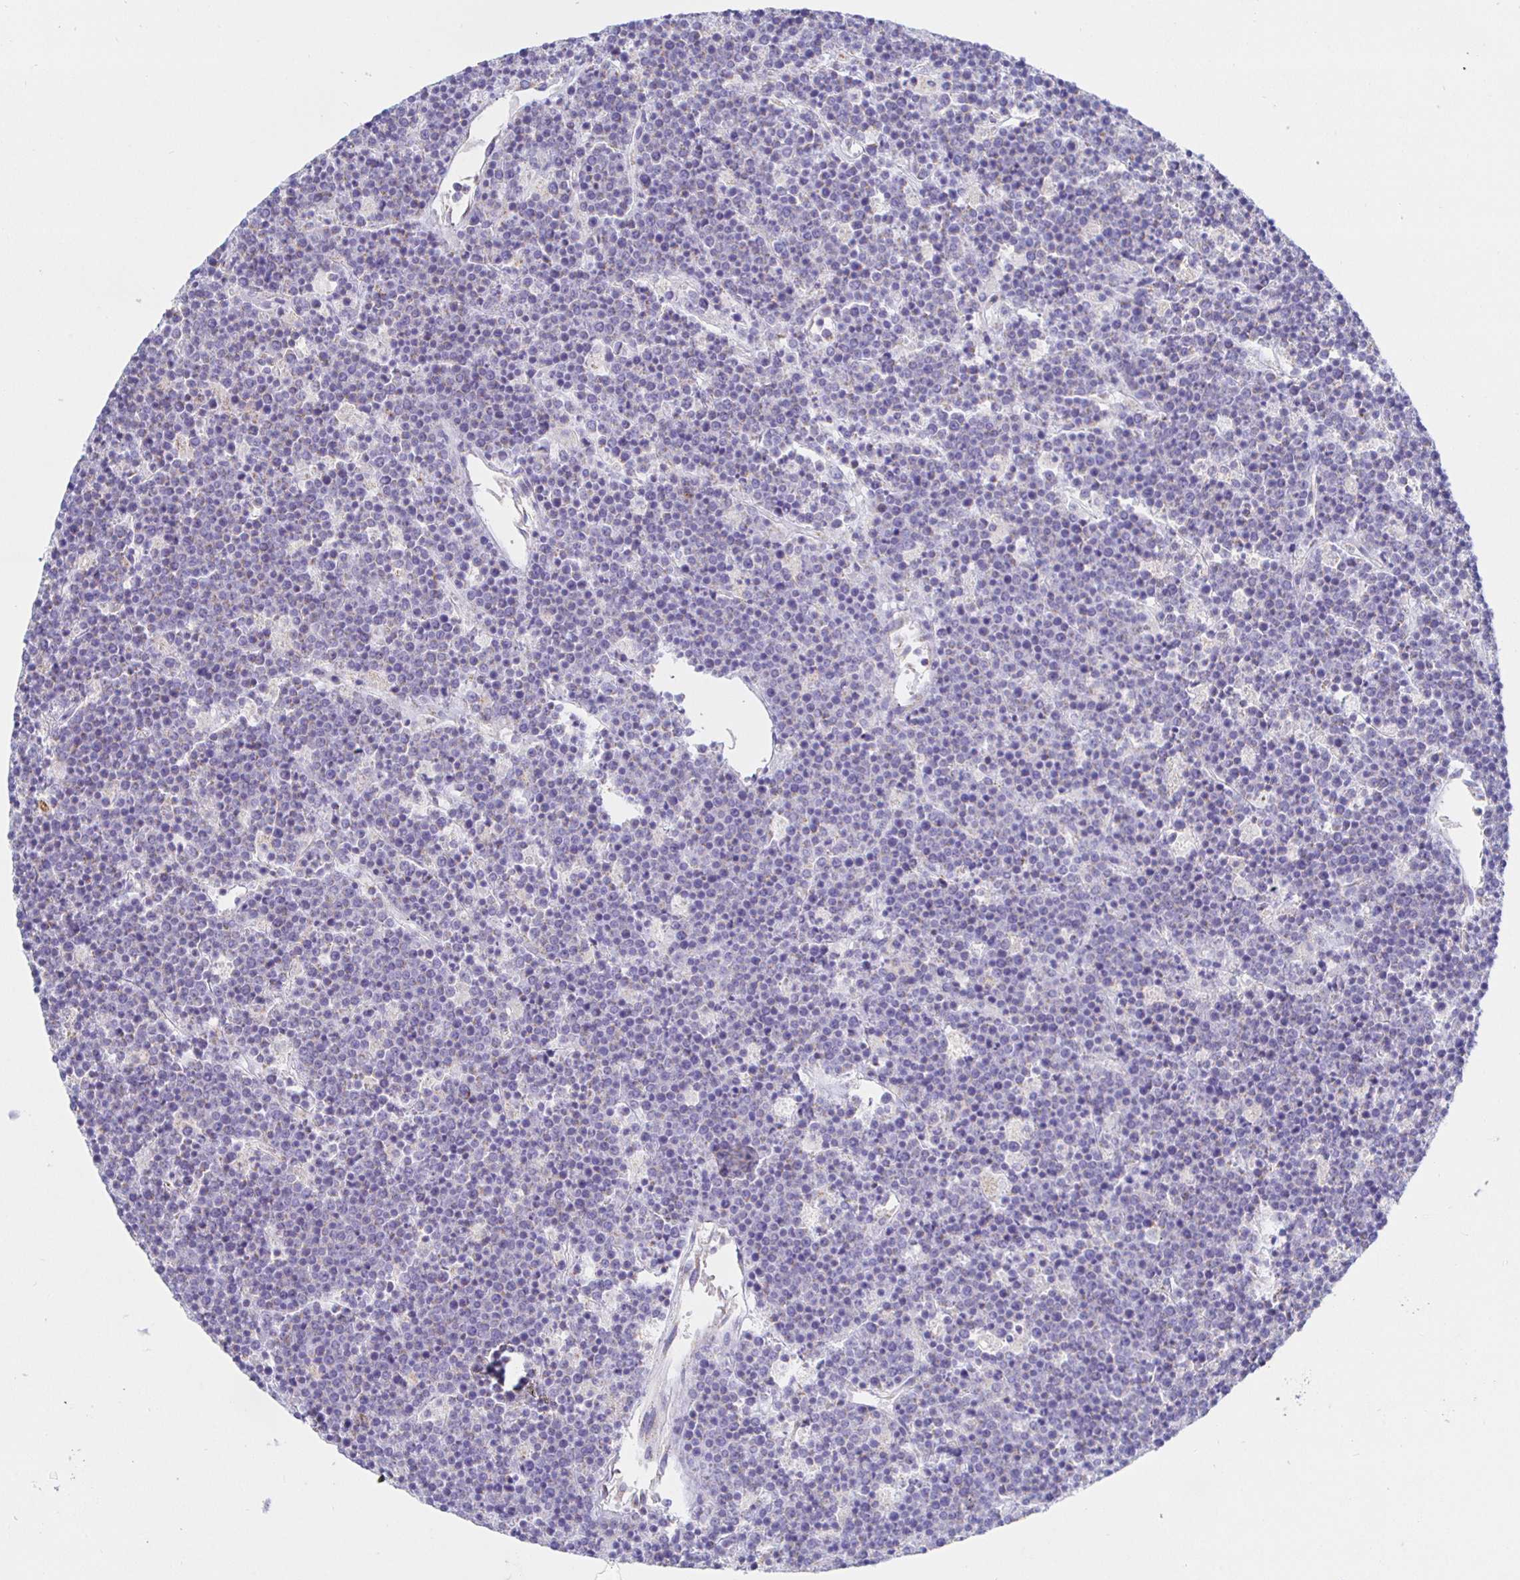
{"staining": {"intensity": "negative", "quantity": "none", "location": "none"}, "tissue": "lymphoma", "cell_type": "Tumor cells", "image_type": "cancer", "snomed": [{"axis": "morphology", "description": "Malignant lymphoma, non-Hodgkin's type, High grade"}, {"axis": "topography", "description": "Ovary"}], "caption": "There is no significant expression in tumor cells of malignant lymphoma, non-Hodgkin's type (high-grade). Nuclei are stained in blue.", "gene": "SYNGR4", "patient": {"sex": "female", "age": 56}}